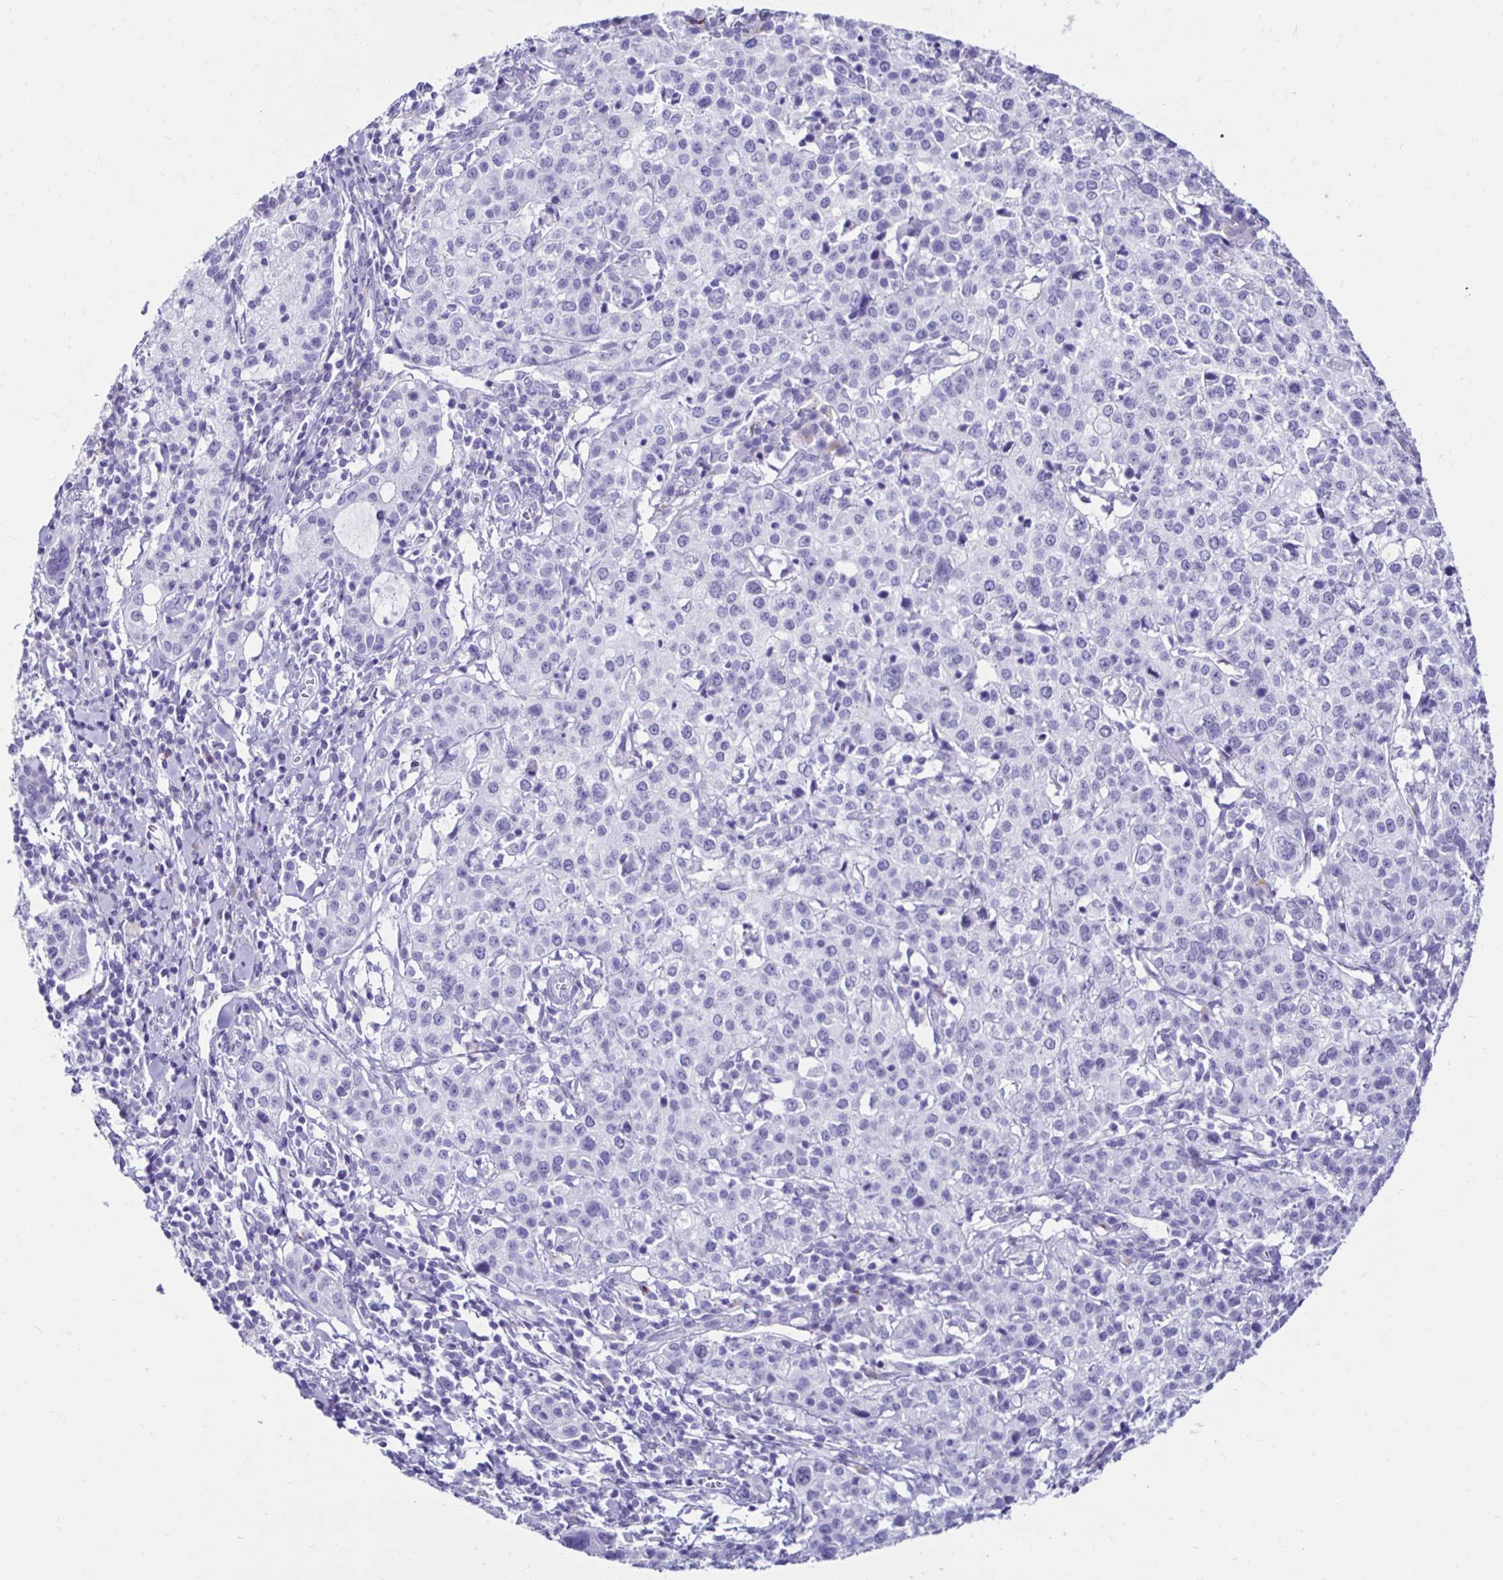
{"staining": {"intensity": "negative", "quantity": "none", "location": "none"}, "tissue": "cervical cancer", "cell_type": "Tumor cells", "image_type": "cancer", "snomed": [{"axis": "morphology", "description": "Normal tissue, NOS"}, {"axis": "morphology", "description": "Adenocarcinoma, NOS"}, {"axis": "topography", "description": "Cervix"}], "caption": "Immunohistochemical staining of human cervical adenocarcinoma displays no significant positivity in tumor cells.", "gene": "CST5", "patient": {"sex": "female", "age": 44}}